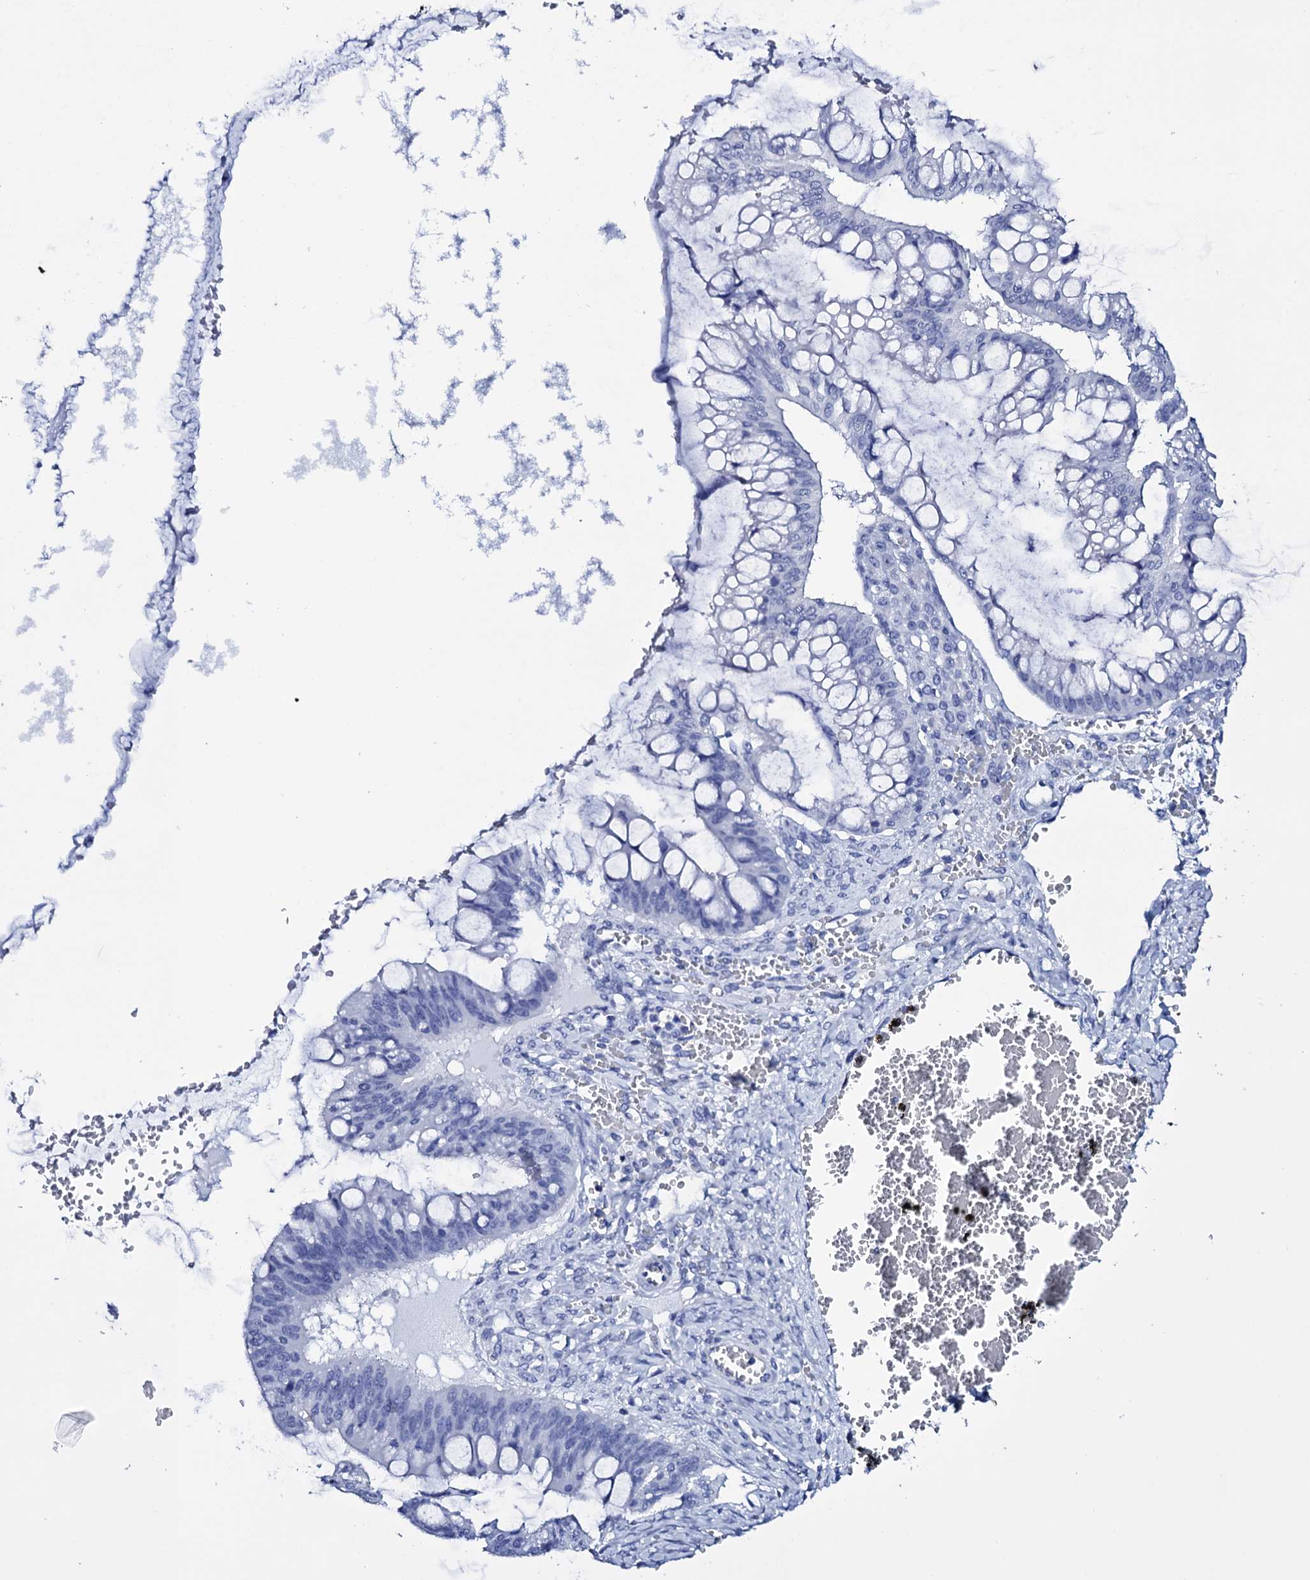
{"staining": {"intensity": "negative", "quantity": "none", "location": "none"}, "tissue": "ovarian cancer", "cell_type": "Tumor cells", "image_type": "cancer", "snomed": [{"axis": "morphology", "description": "Cystadenocarcinoma, mucinous, NOS"}, {"axis": "topography", "description": "Ovary"}], "caption": "Tumor cells show no significant staining in ovarian mucinous cystadenocarcinoma.", "gene": "ITPRID2", "patient": {"sex": "female", "age": 73}}